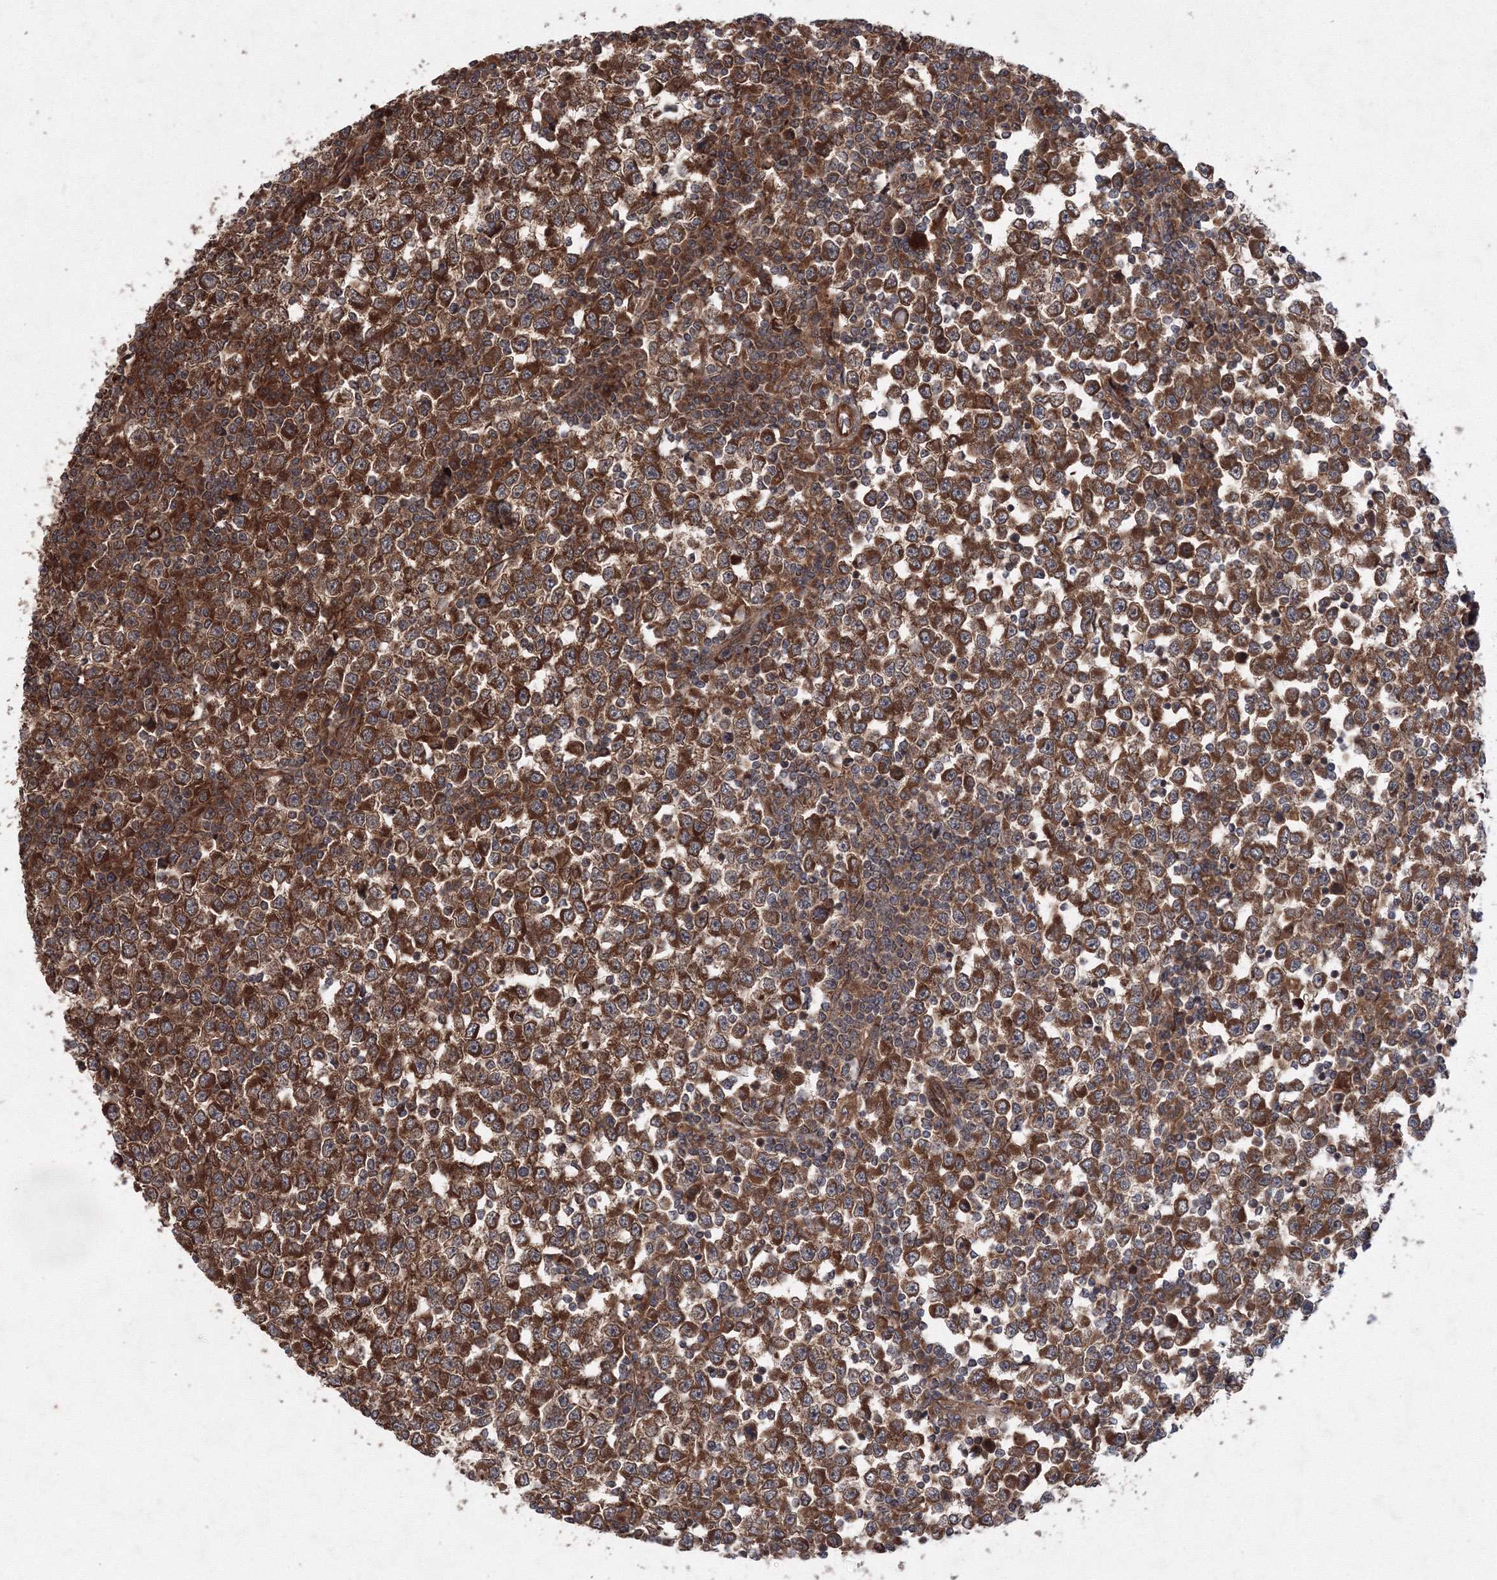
{"staining": {"intensity": "strong", "quantity": ">75%", "location": "cytoplasmic/membranous"}, "tissue": "testis cancer", "cell_type": "Tumor cells", "image_type": "cancer", "snomed": [{"axis": "morphology", "description": "Seminoma, NOS"}, {"axis": "topography", "description": "Testis"}], "caption": "Immunohistochemical staining of testis seminoma exhibits high levels of strong cytoplasmic/membranous protein staining in approximately >75% of tumor cells.", "gene": "ATG3", "patient": {"sex": "male", "age": 65}}